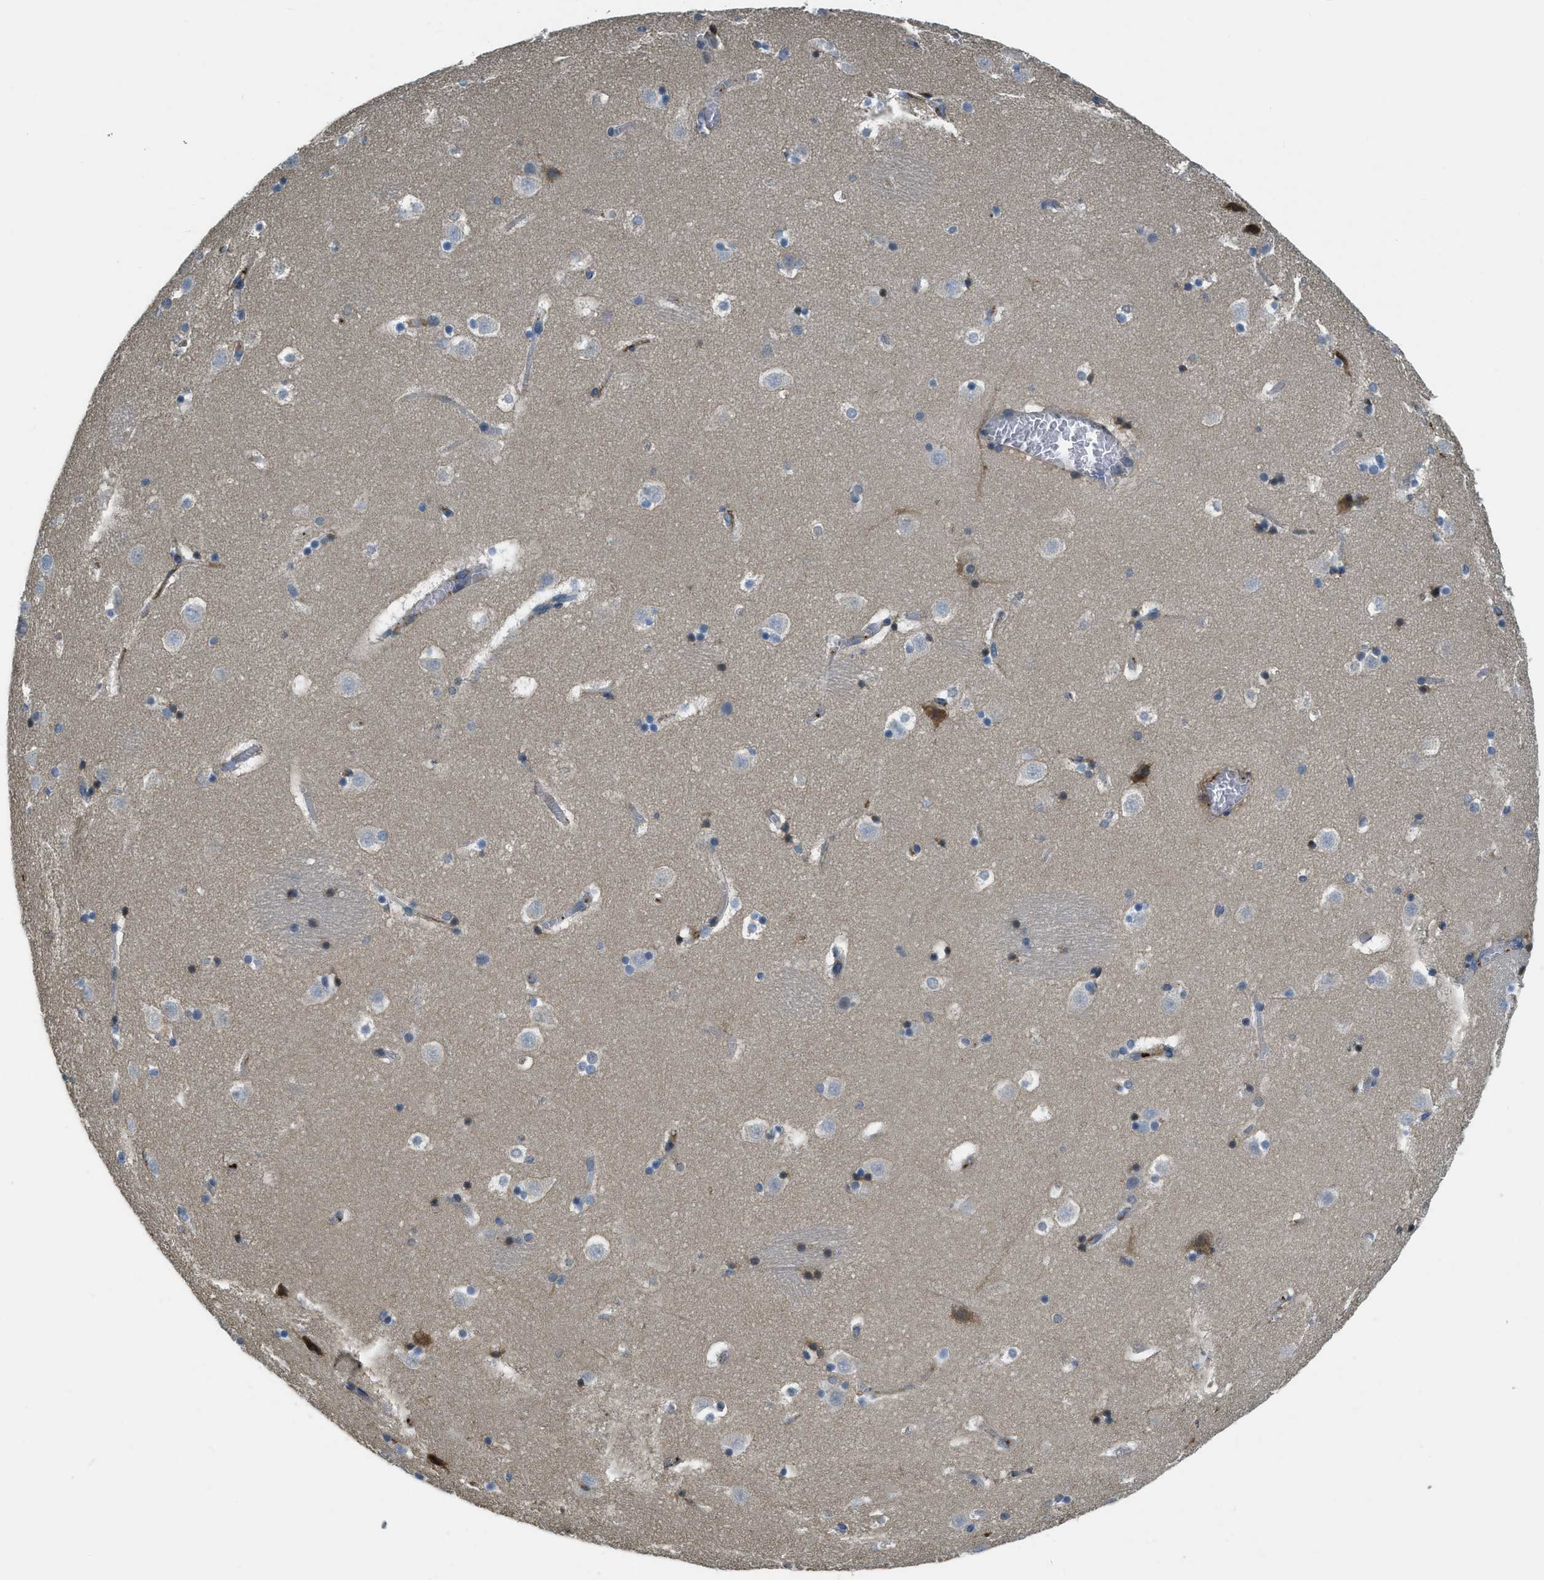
{"staining": {"intensity": "moderate", "quantity": "<25%", "location": "cytoplasmic/membranous"}, "tissue": "caudate", "cell_type": "Glial cells", "image_type": "normal", "snomed": [{"axis": "morphology", "description": "Normal tissue, NOS"}, {"axis": "topography", "description": "Lateral ventricle wall"}], "caption": "Immunohistochemistry micrograph of normal human caudate stained for a protein (brown), which displays low levels of moderate cytoplasmic/membranous staining in approximately <25% of glial cells.", "gene": "PRTN3", "patient": {"sex": "male", "age": 45}}